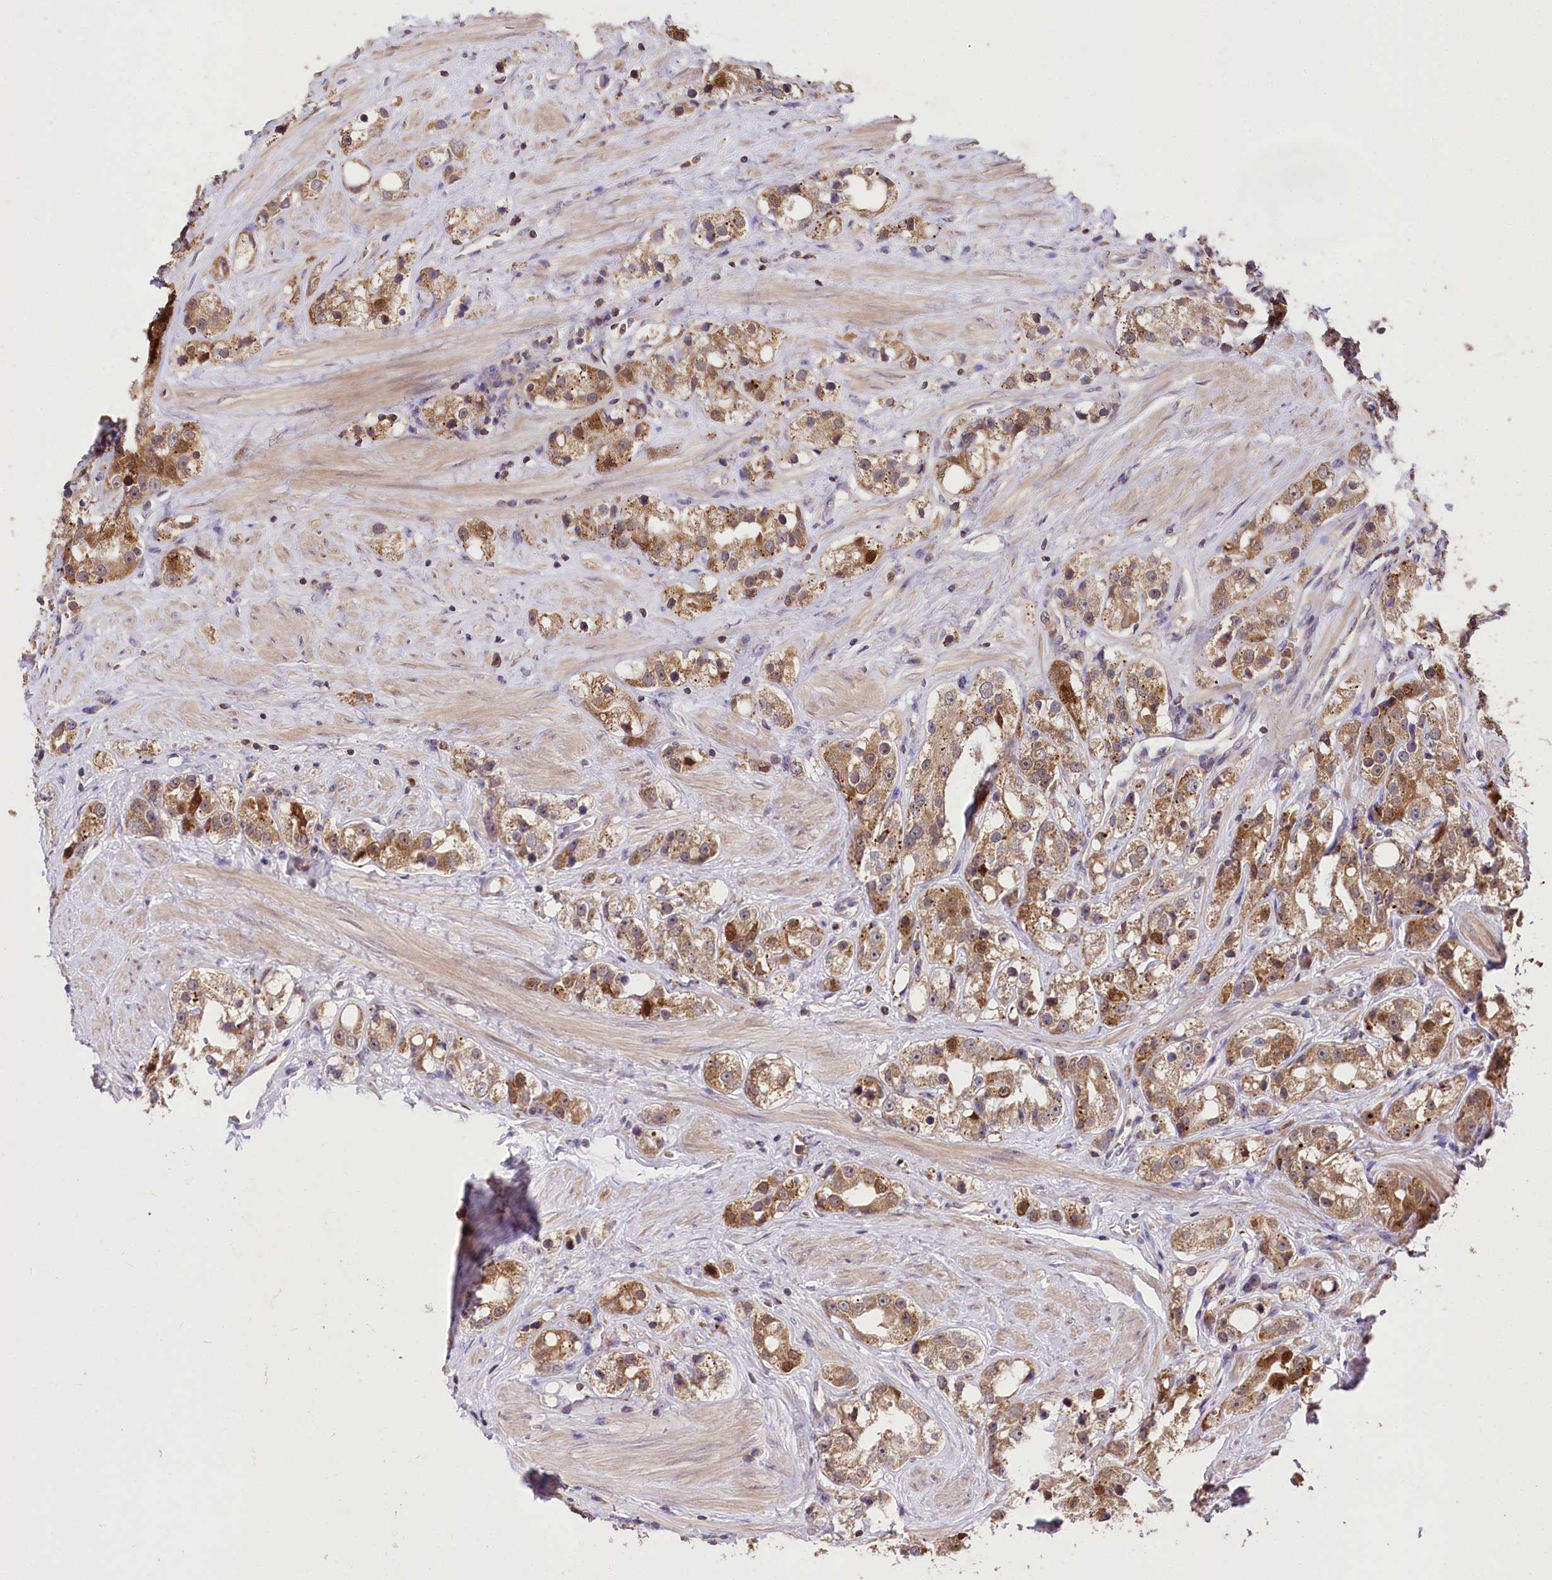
{"staining": {"intensity": "moderate", "quantity": ">75%", "location": "cytoplasmic/membranous"}, "tissue": "prostate cancer", "cell_type": "Tumor cells", "image_type": "cancer", "snomed": [{"axis": "morphology", "description": "Adenocarcinoma, NOS"}, {"axis": "topography", "description": "Prostate"}], "caption": "Immunohistochemistry staining of prostate adenocarcinoma, which exhibits medium levels of moderate cytoplasmic/membranous positivity in approximately >75% of tumor cells indicating moderate cytoplasmic/membranous protein expression. The staining was performed using DAB (brown) for protein detection and nuclei were counterstained in hematoxylin (blue).", "gene": "SERGEF", "patient": {"sex": "male", "age": 79}}